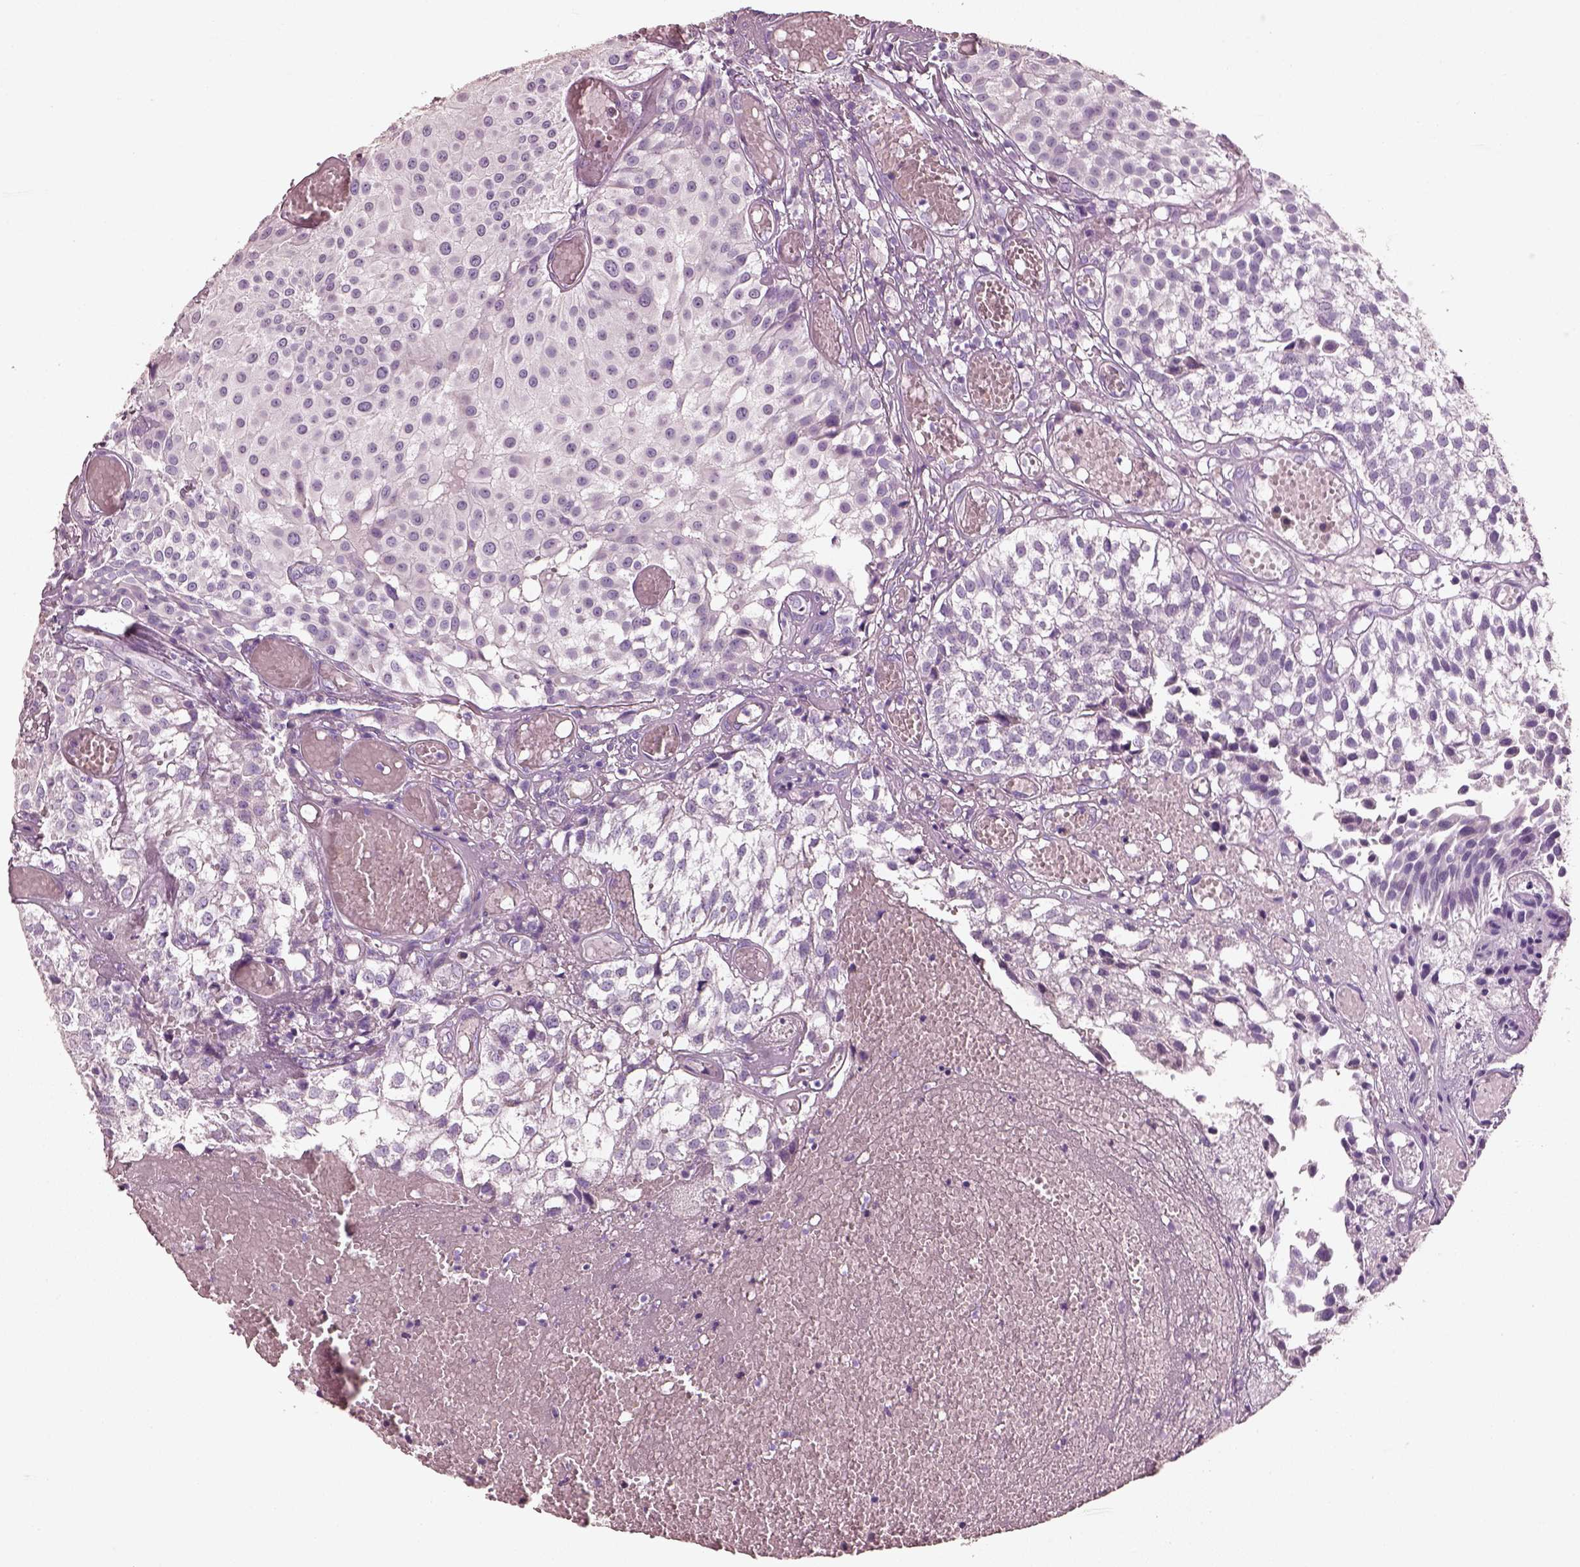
{"staining": {"intensity": "negative", "quantity": "none", "location": "none"}, "tissue": "urothelial cancer", "cell_type": "Tumor cells", "image_type": "cancer", "snomed": [{"axis": "morphology", "description": "Urothelial carcinoma, Low grade"}, {"axis": "topography", "description": "Urinary bladder"}], "caption": "IHC photomicrograph of neoplastic tissue: urothelial cancer stained with DAB reveals no significant protein positivity in tumor cells.", "gene": "PNOC", "patient": {"sex": "male", "age": 79}}